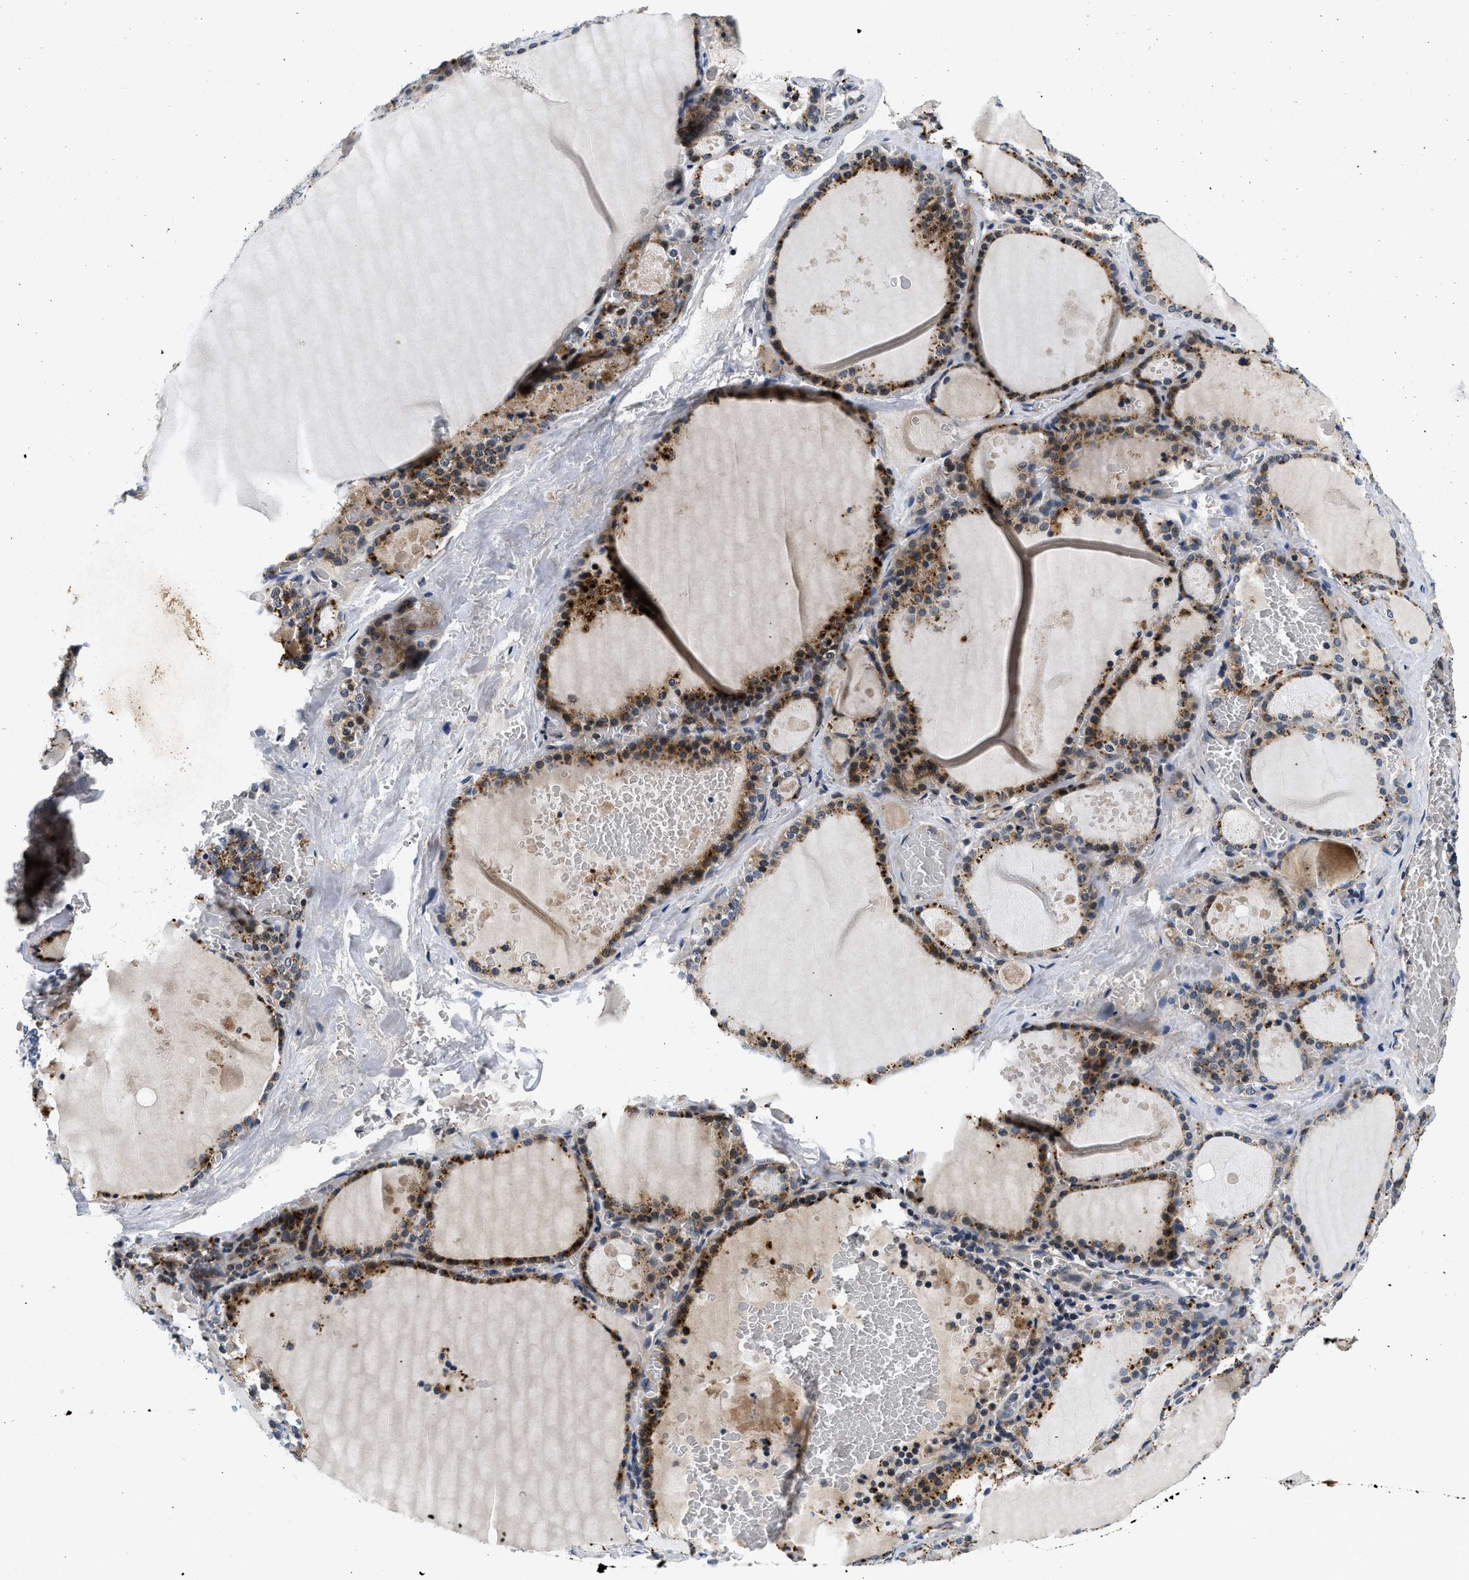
{"staining": {"intensity": "moderate", "quantity": "25%-75%", "location": "cytoplasmic/membranous"}, "tissue": "thyroid gland", "cell_type": "Glandular cells", "image_type": "normal", "snomed": [{"axis": "morphology", "description": "Normal tissue, NOS"}, {"axis": "topography", "description": "Thyroid gland"}], "caption": "Immunohistochemistry micrograph of benign thyroid gland: thyroid gland stained using immunohistochemistry reveals medium levels of moderate protein expression localized specifically in the cytoplasmic/membranous of glandular cells, appearing as a cytoplasmic/membranous brown color.", "gene": "PDP1", "patient": {"sex": "male", "age": 56}}